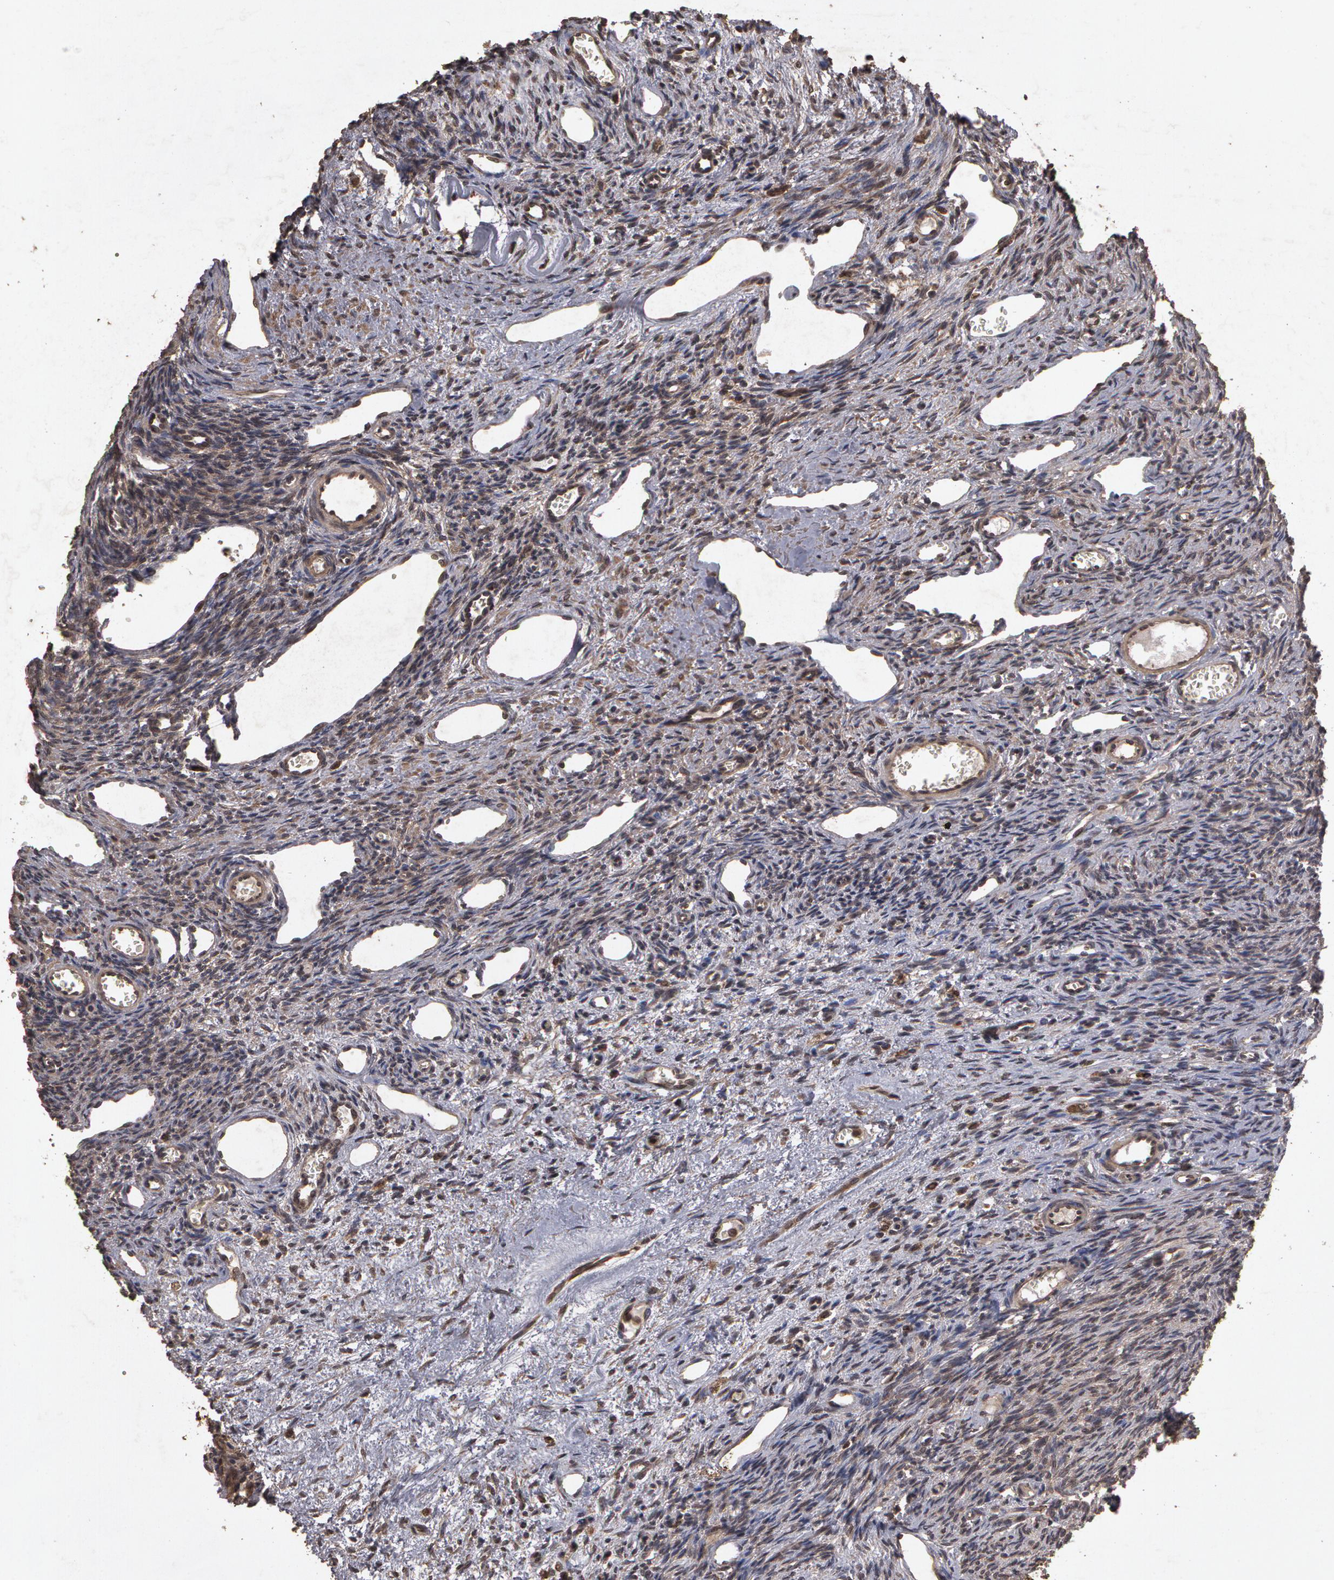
{"staining": {"intensity": "weak", "quantity": ">75%", "location": "cytoplasmic/membranous"}, "tissue": "ovary", "cell_type": "Follicle cells", "image_type": "normal", "snomed": [{"axis": "morphology", "description": "Normal tissue, NOS"}, {"axis": "topography", "description": "Ovary"}], "caption": "Protein staining of normal ovary exhibits weak cytoplasmic/membranous staining in about >75% of follicle cells.", "gene": "CALR", "patient": {"sex": "female", "age": 33}}